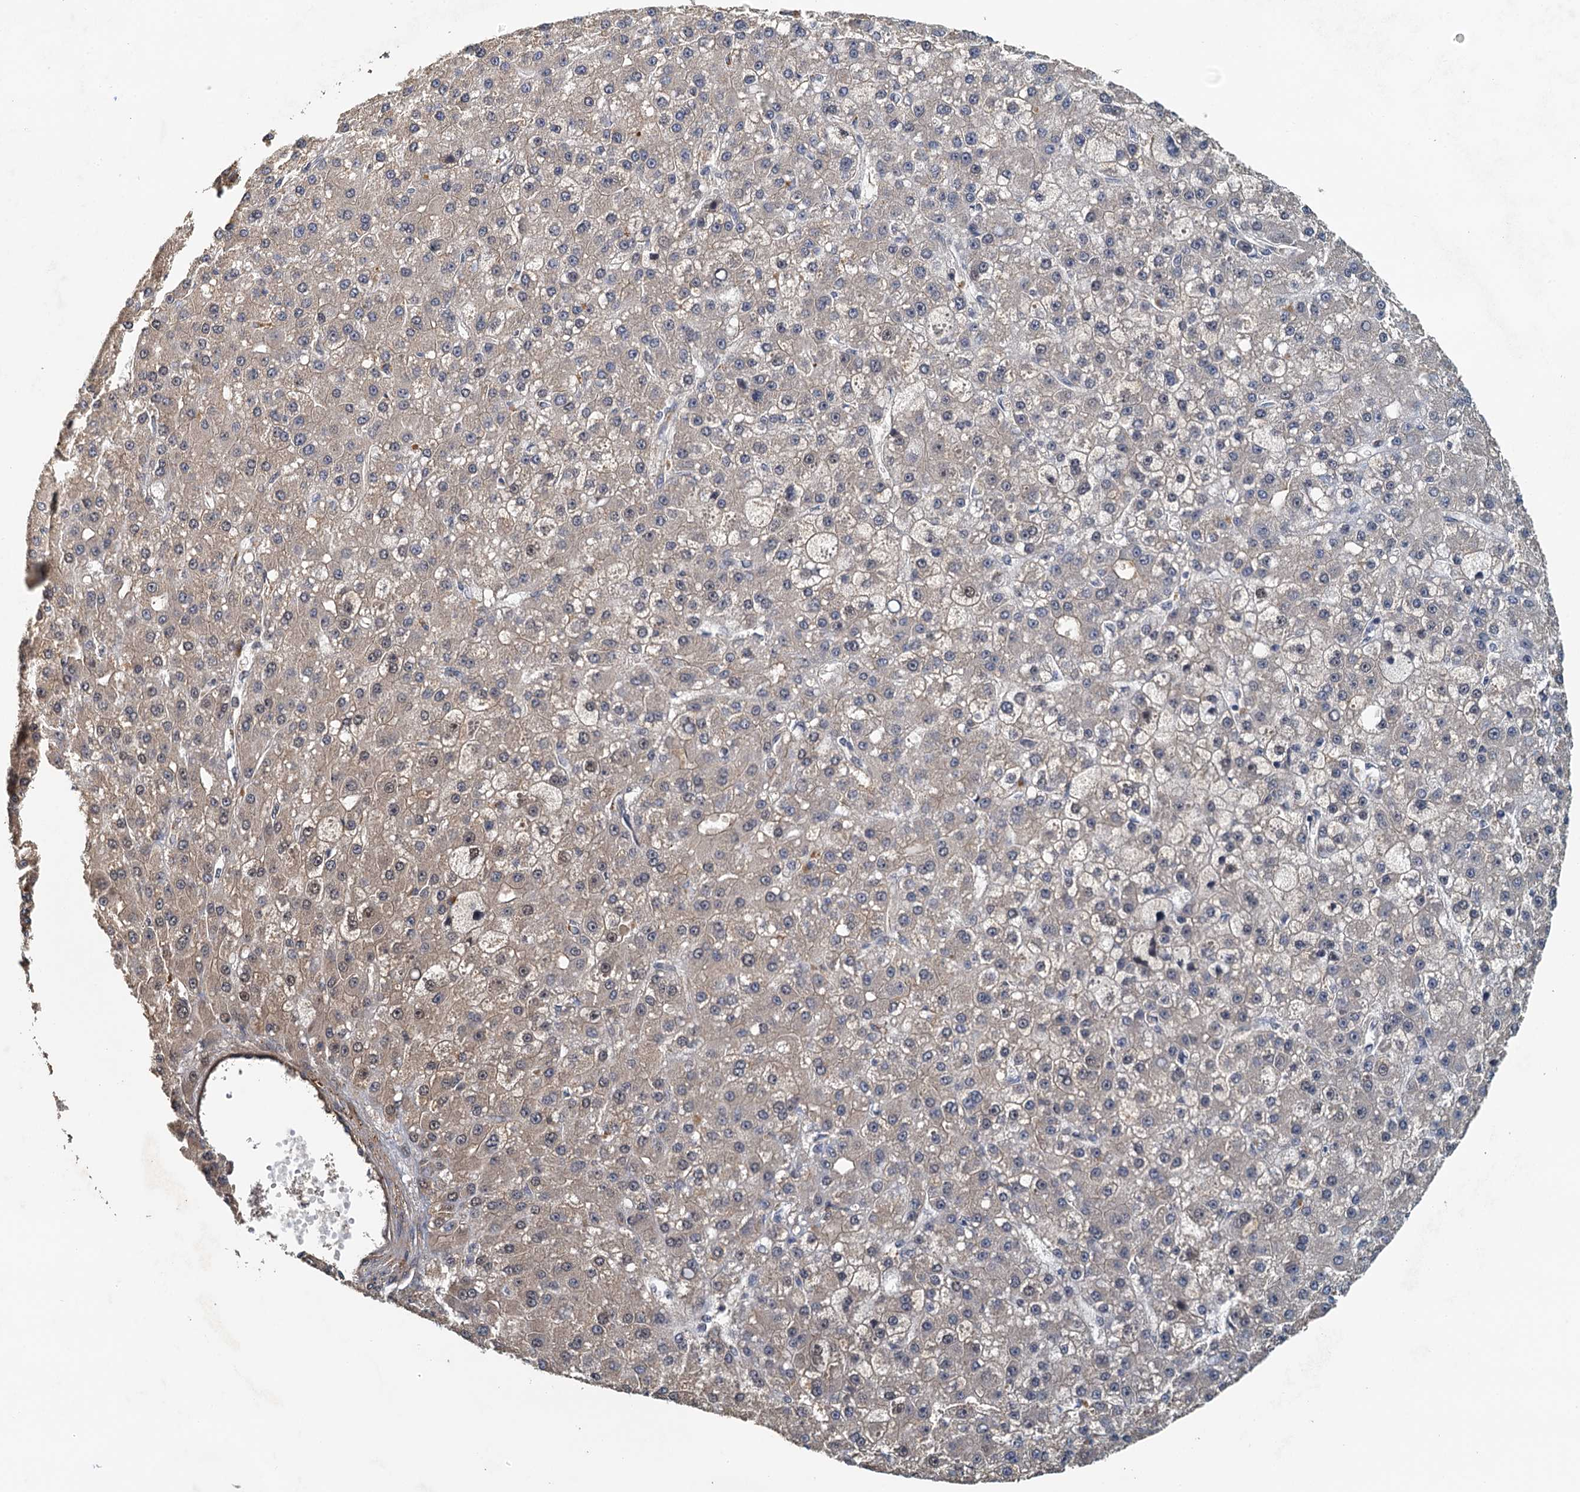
{"staining": {"intensity": "weak", "quantity": "<25%", "location": "cytoplasmic/membranous,nuclear"}, "tissue": "liver cancer", "cell_type": "Tumor cells", "image_type": "cancer", "snomed": [{"axis": "morphology", "description": "Carcinoma, Hepatocellular, NOS"}, {"axis": "topography", "description": "Liver"}], "caption": "Human liver cancer stained for a protein using immunohistochemistry shows no positivity in tumor cells.", "gene": "UBL7", "patient": {"sex": "male", "age": 67}}